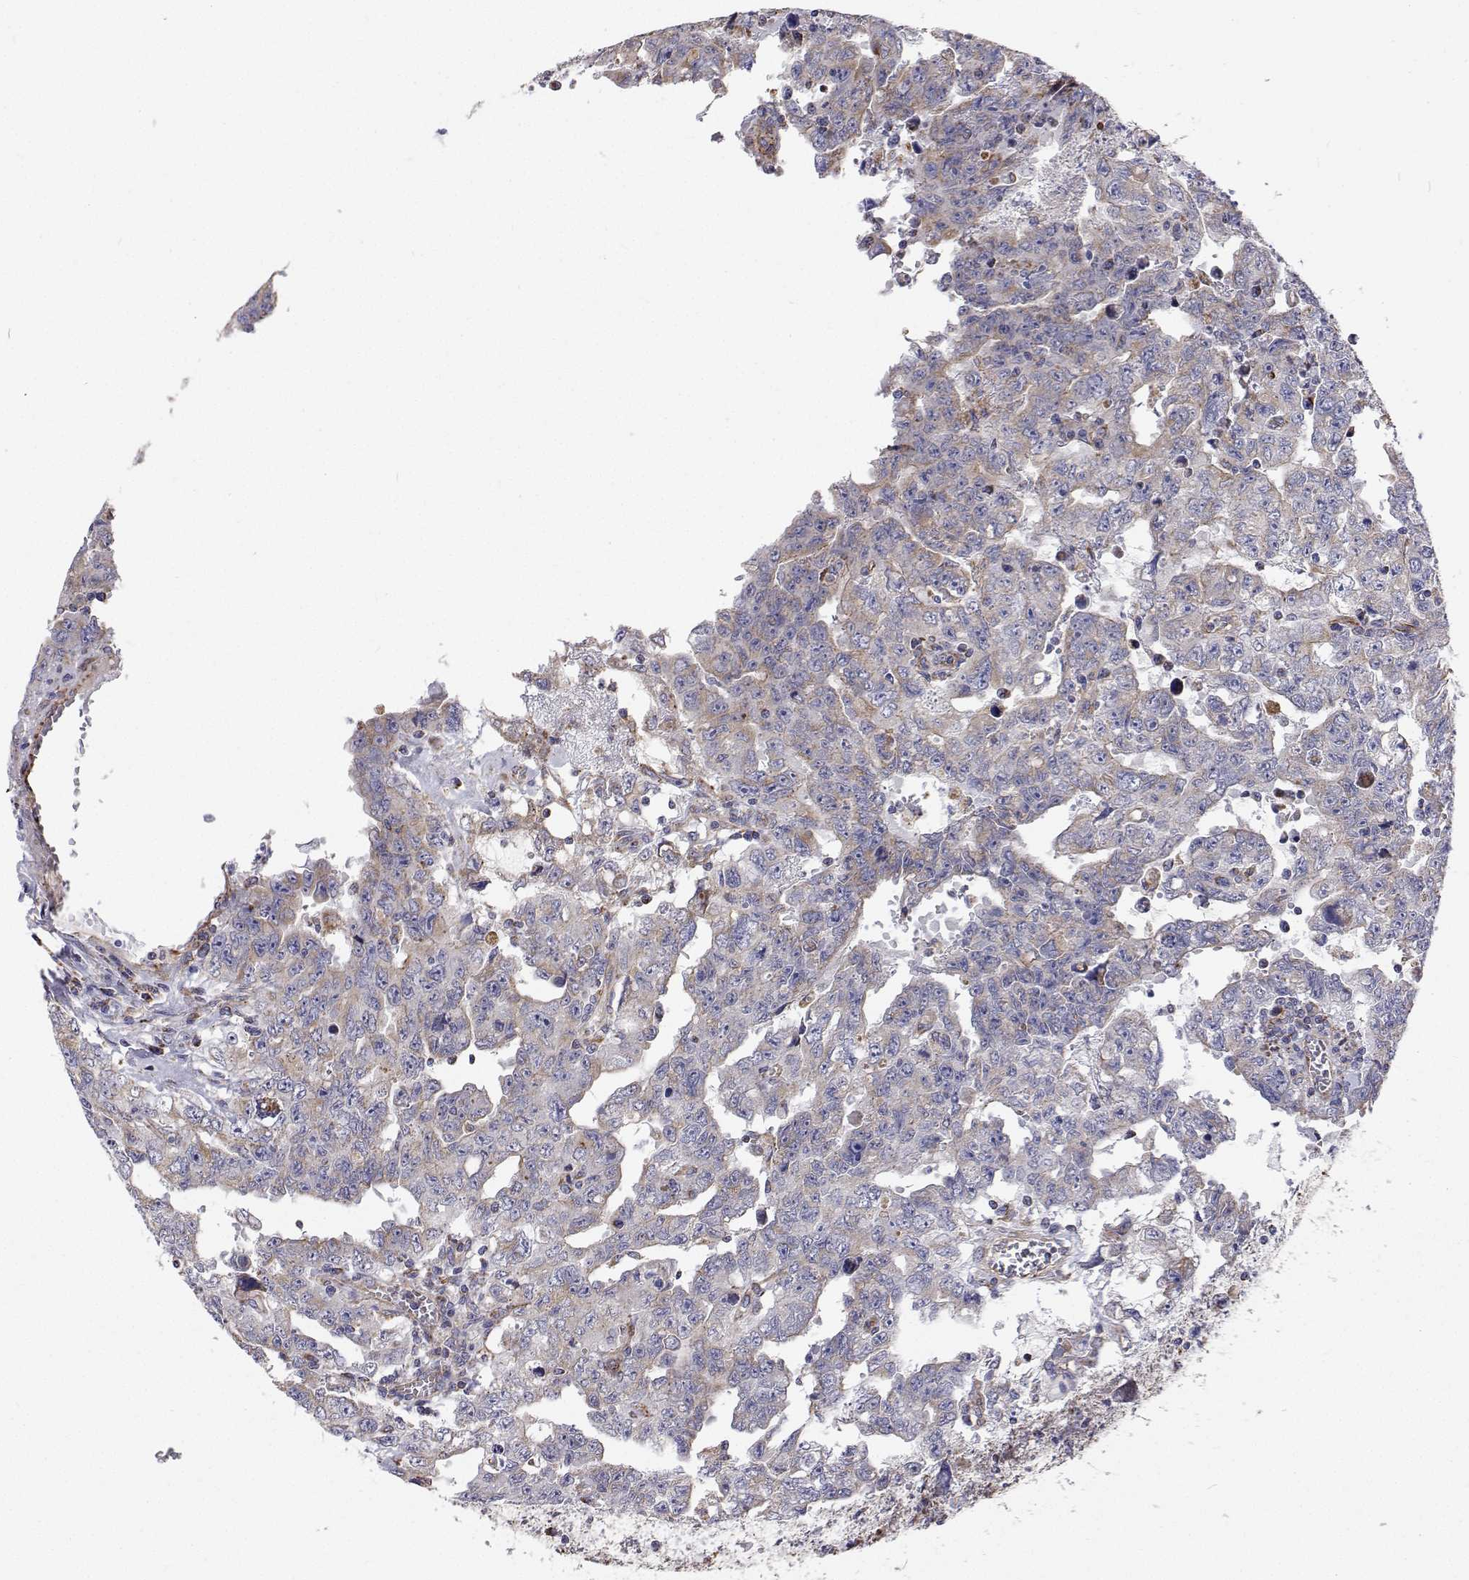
{"staining": {"intensity": "negative", "quantity": "none", "location": "none"}, "tissue": "testis cancer", "cell_type": "Tumor cells", "image_type": "cancer", "snomed": [{"axis": "morphology", "description": "Carcinoma, Embryonal, NOS"}, {"axis": "topography", "description": "Testis"}], "caption": "Embryonal carcinoma (testis) stained for a protein using immunohistochemistry reveals no positivity tumor cells.", "gene": "SPICE1", "patient": {"sex": "male", "age": 24}}